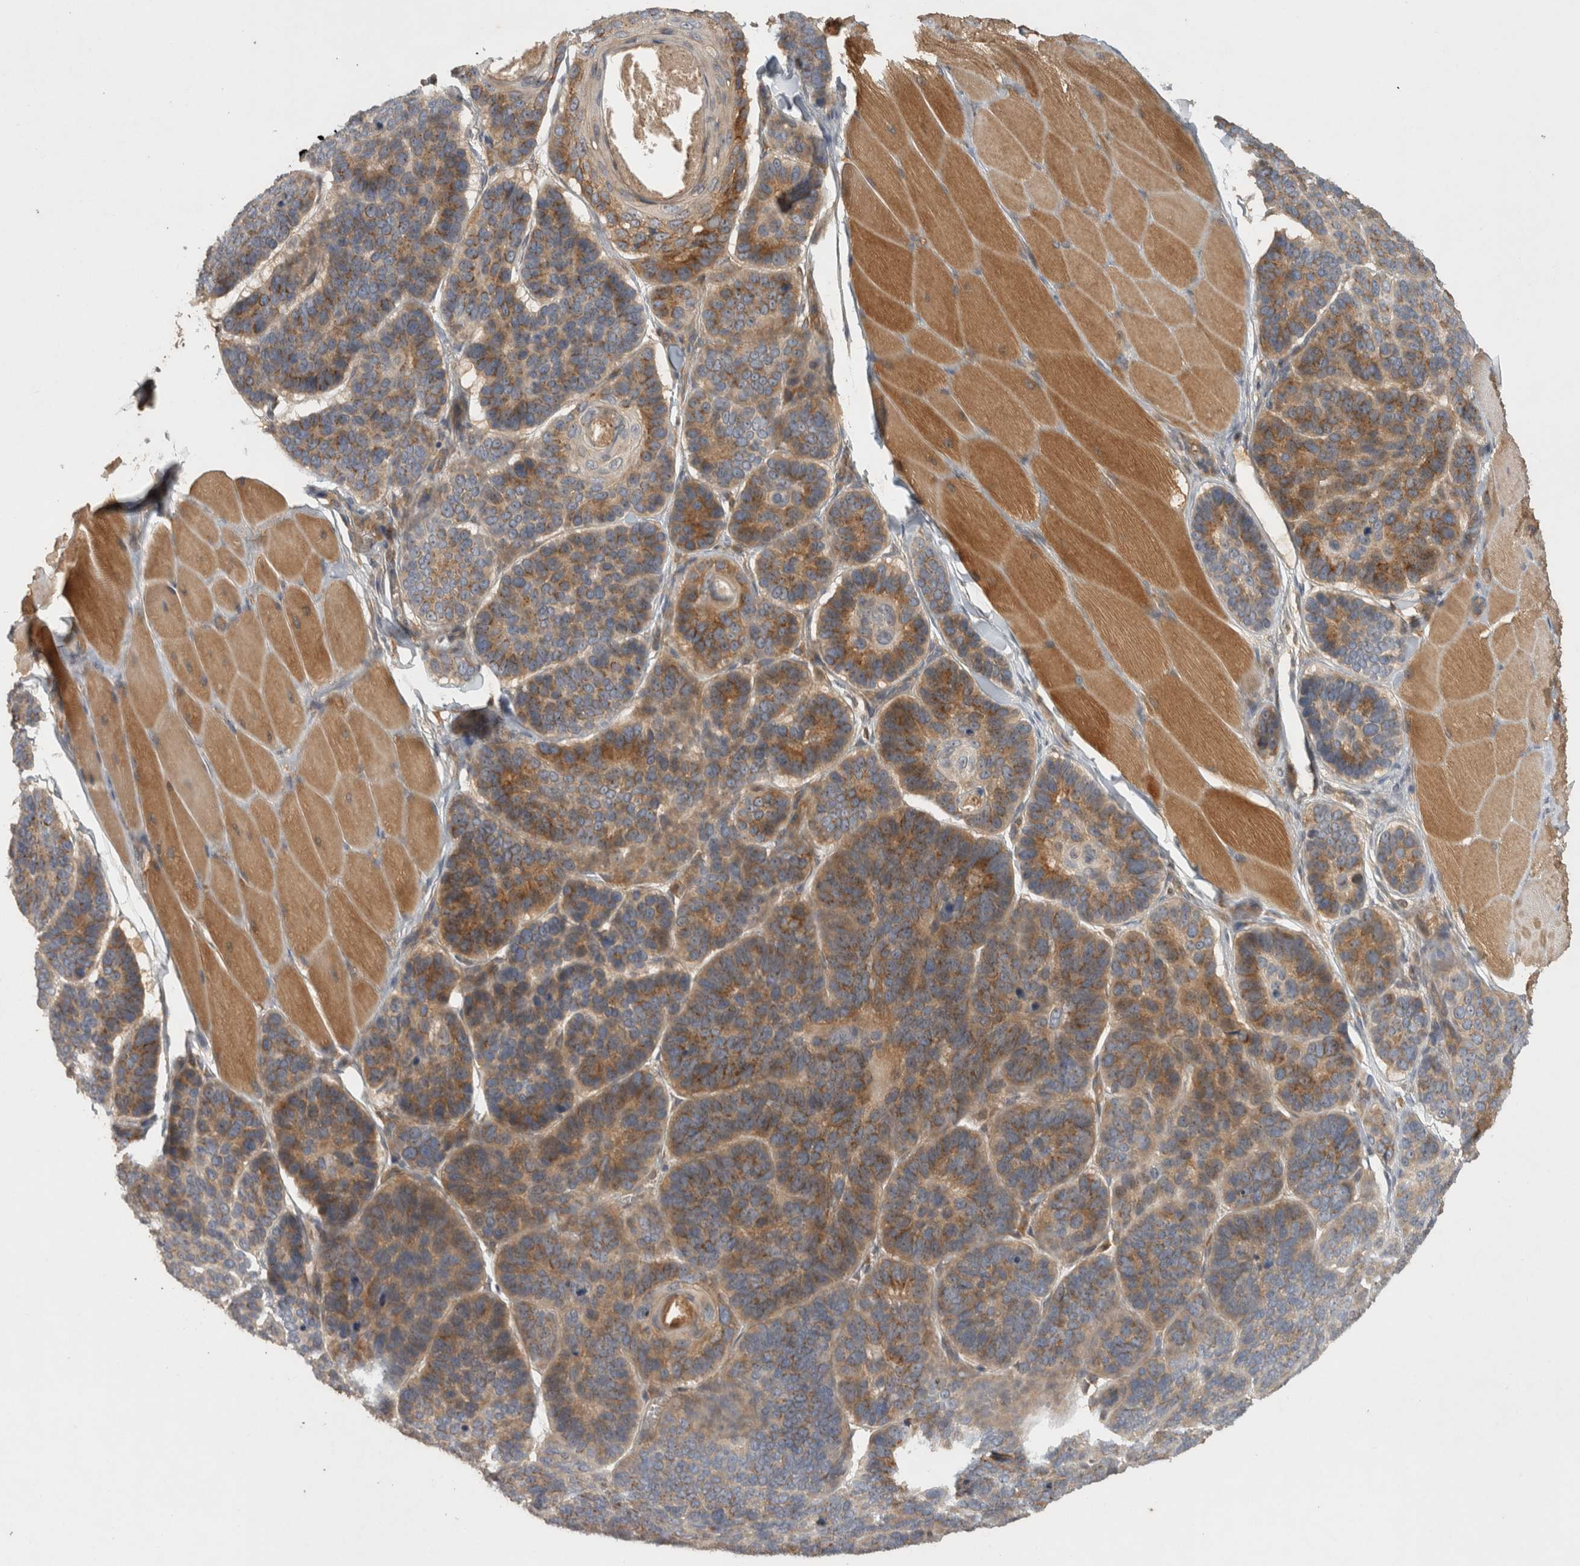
{"staining": {"intensity": "moderate", "quantity": ">75%", "location": "cytoplasmic/membranous"}, "tissue": "skin cancer", "cell_type": "Tumor cells", "image_type": "cancer", "snomed": [{"axis": "morphology", "description": "Basal cell carcinoma"}, {"axis": "topography", "description": "Skin"}], "caption": "A brown stain labels moderate cytoplasmic/membranous expression of a protein in human basal cell carcinoma (skin) tumor cells.", "gene": "VEPH1", "patient": {"sex": "male", "age": 62}}